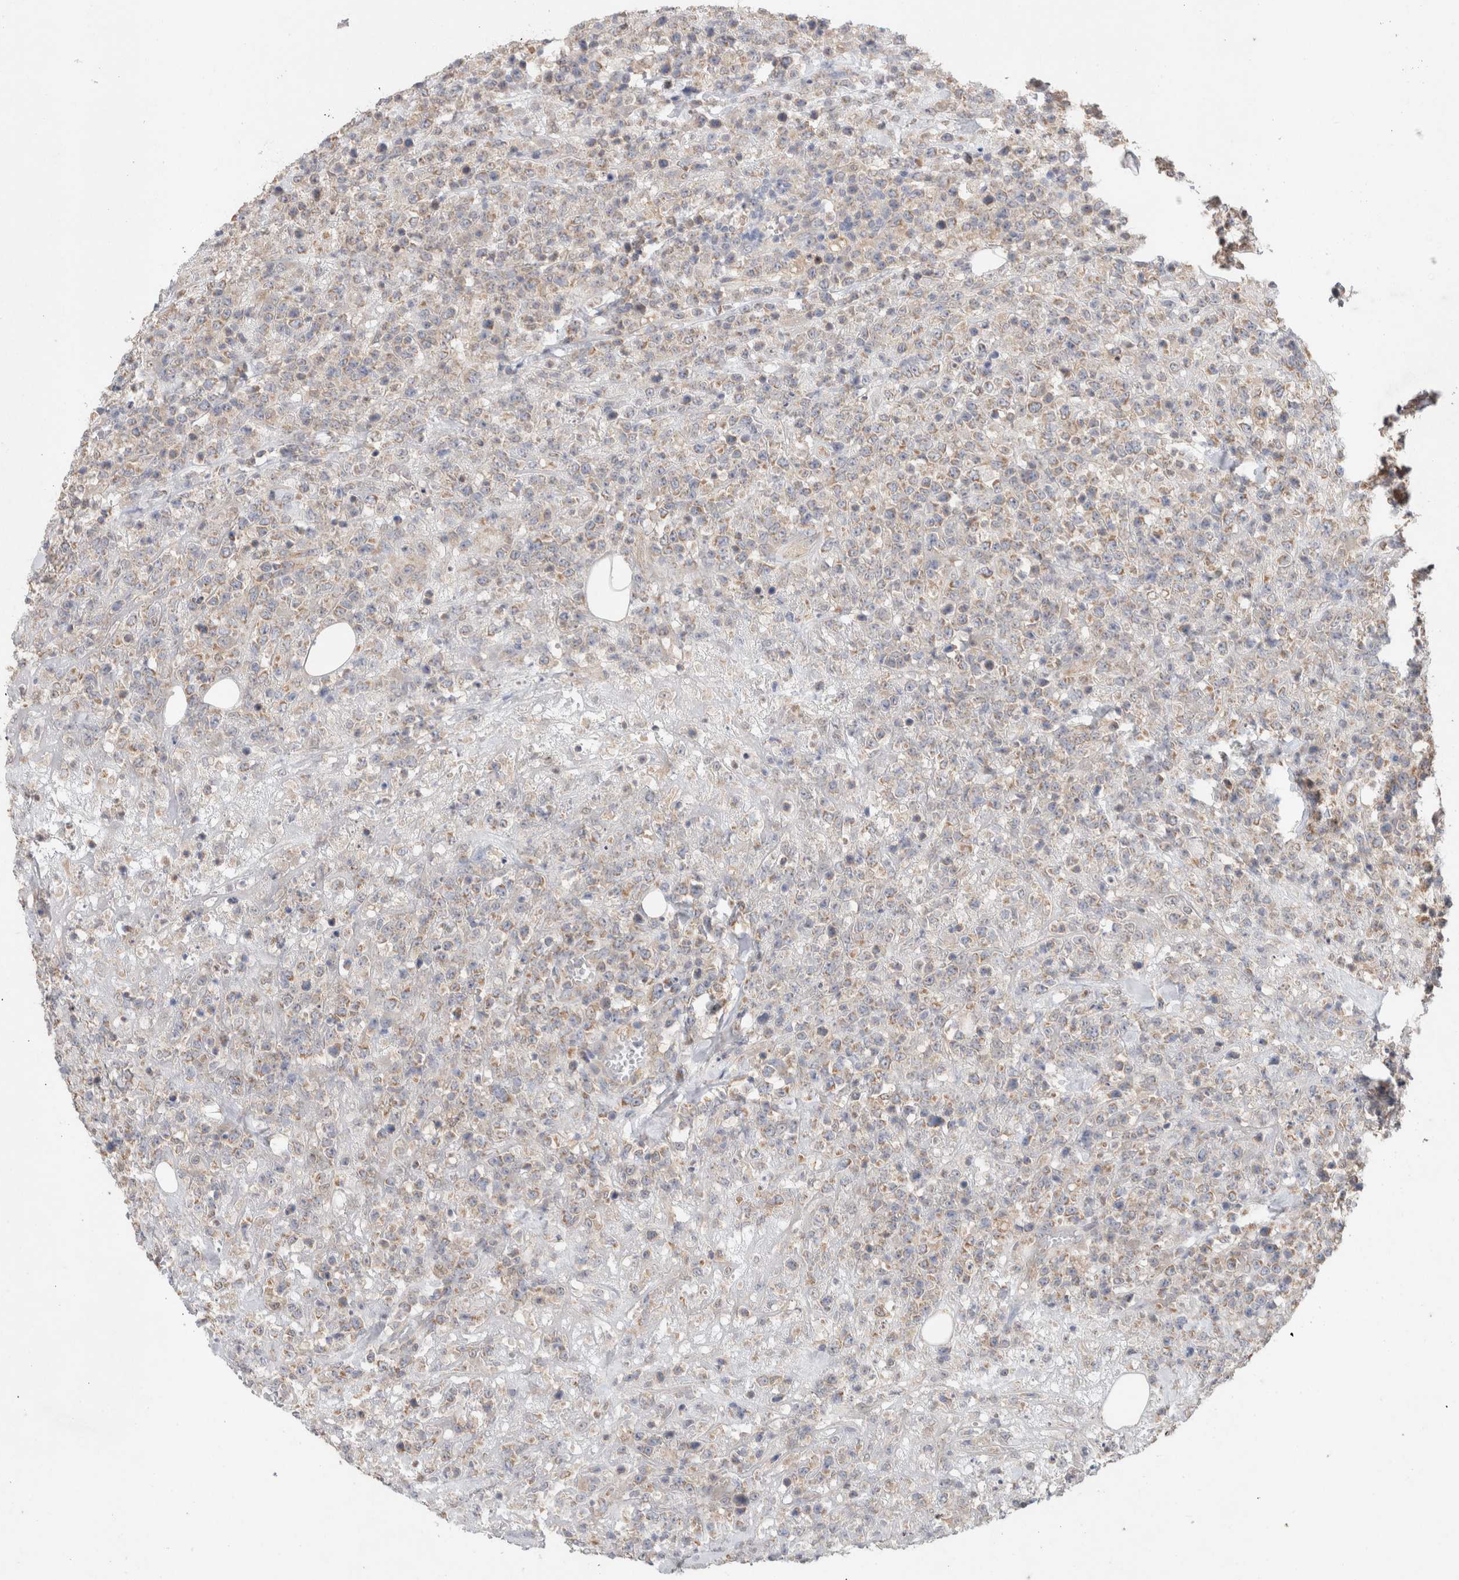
{"staining": {"intensity": "moderate", "quantity": ">75%", "location": "cytoplasmic/membranous"}, "tissue": "lymphoma", "cell_type": "Tumor cells", "image_type": "cancer", "snomed": [{"axis": "morphology", "description": "Malignant lymphoma, non-Hodgkin's type, High grade"}, {"axis": "topography", "description": "Colon"}], "caption": "A high-resolution image shows IHC staining of high-grade malignant lymphoma, non-Hodgkin's type, which displays moderate cytoplasmic/membranous expression in about >75% of tumor cells.", "gene": "RAB14", "patient": {"sex": "female", "age": 53}}